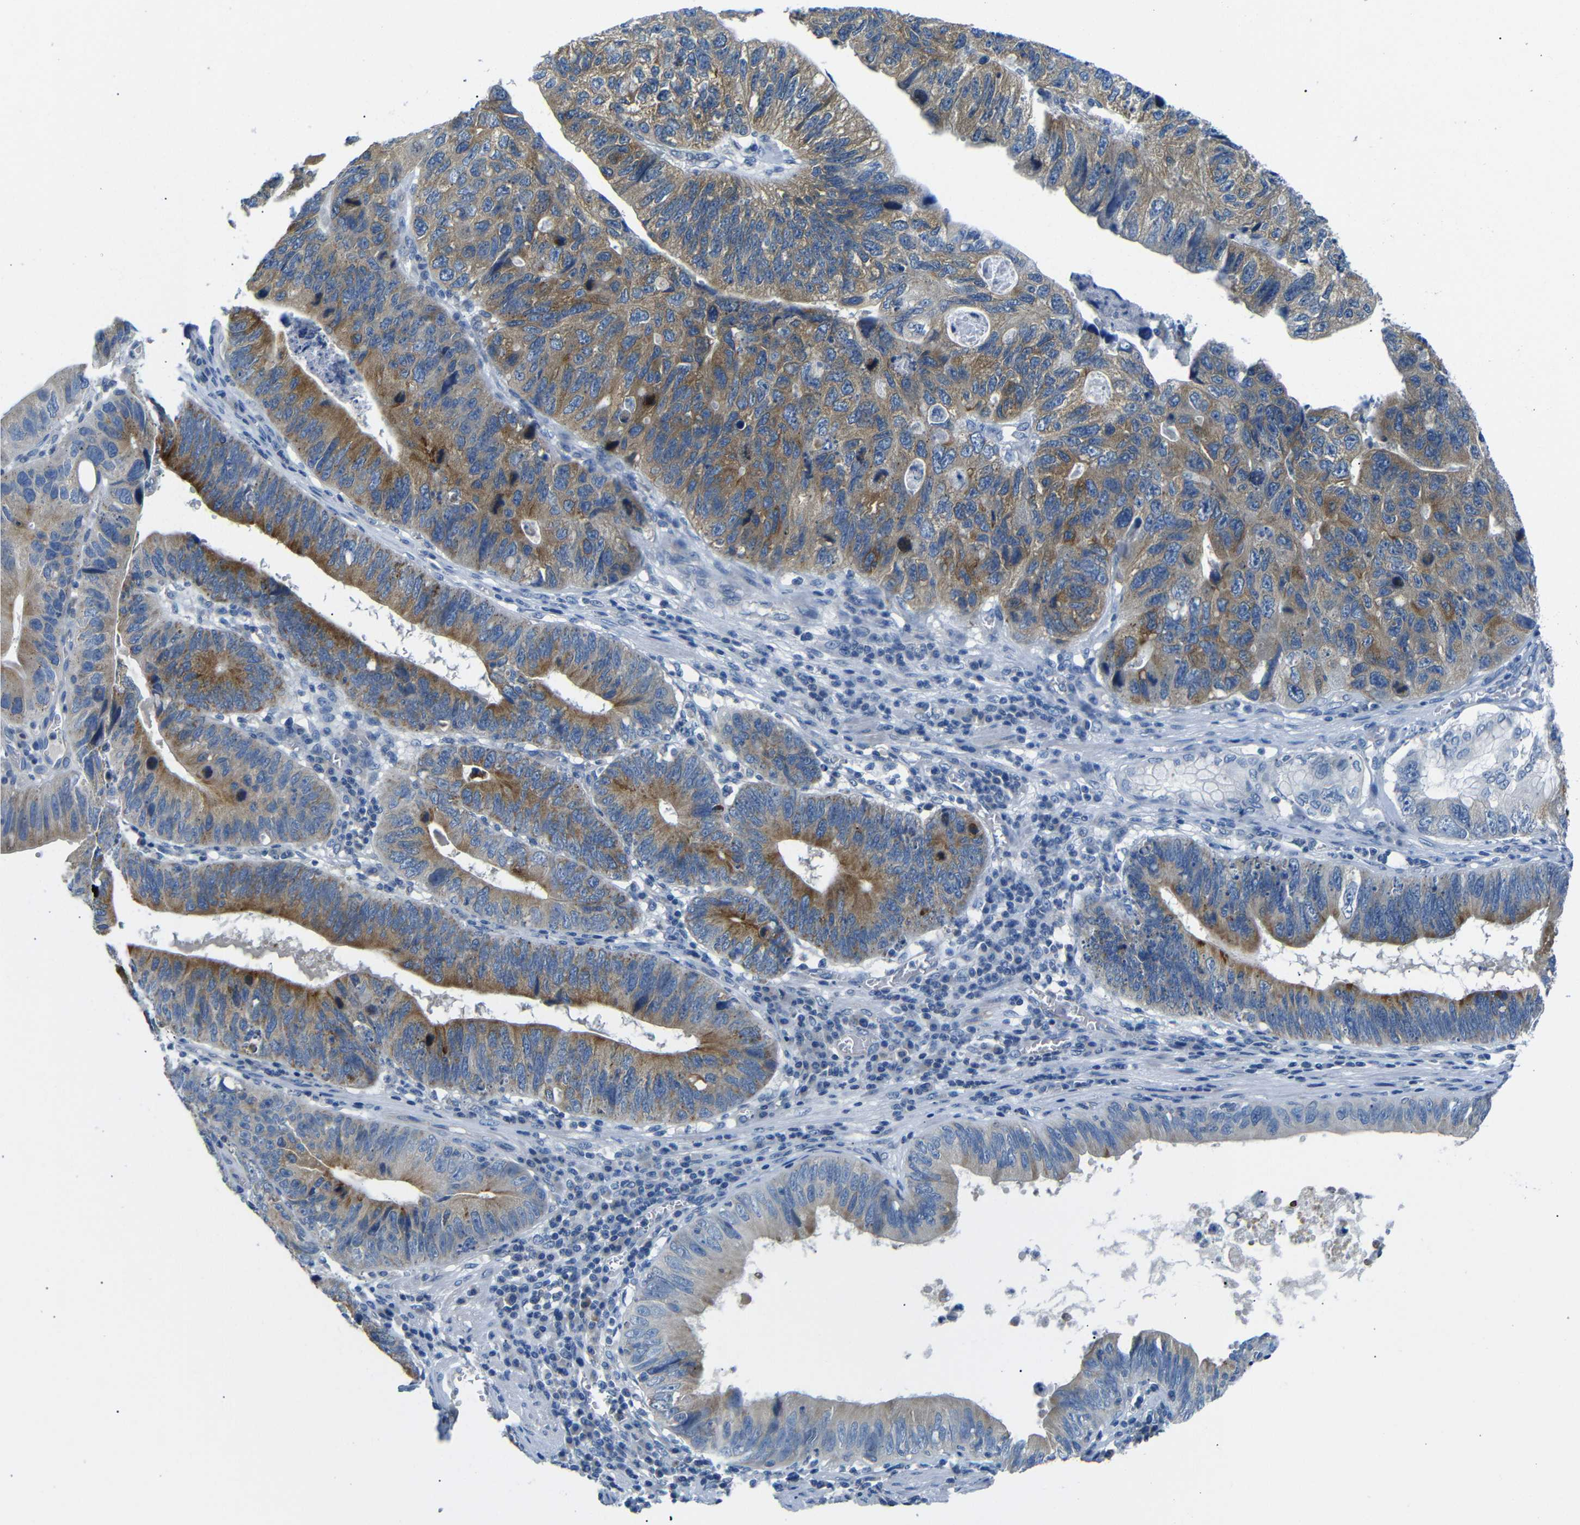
{"staining": {"intensity": "moderate", "quantity": ">75%", "location": "cytoplasmic/membranous"}, "tissue": "stomach cancer", "cell_type": "Tumor cells", "image_type": "cancer", "snomed": [{"axis": "morphology", "description": "Adenocarcinoma, NOS"}, {"axis": "topography", "description": "Stomach"}], "caption": "Approximately >75% of tumor cells in stomach adenocarcinoma exhibit moderate cytoplasmic/membranous protein expression as visualized by brown immunohistochemical staining.", "gene": "DCP1A", "patient": {"sex": "male", "age": 59}}